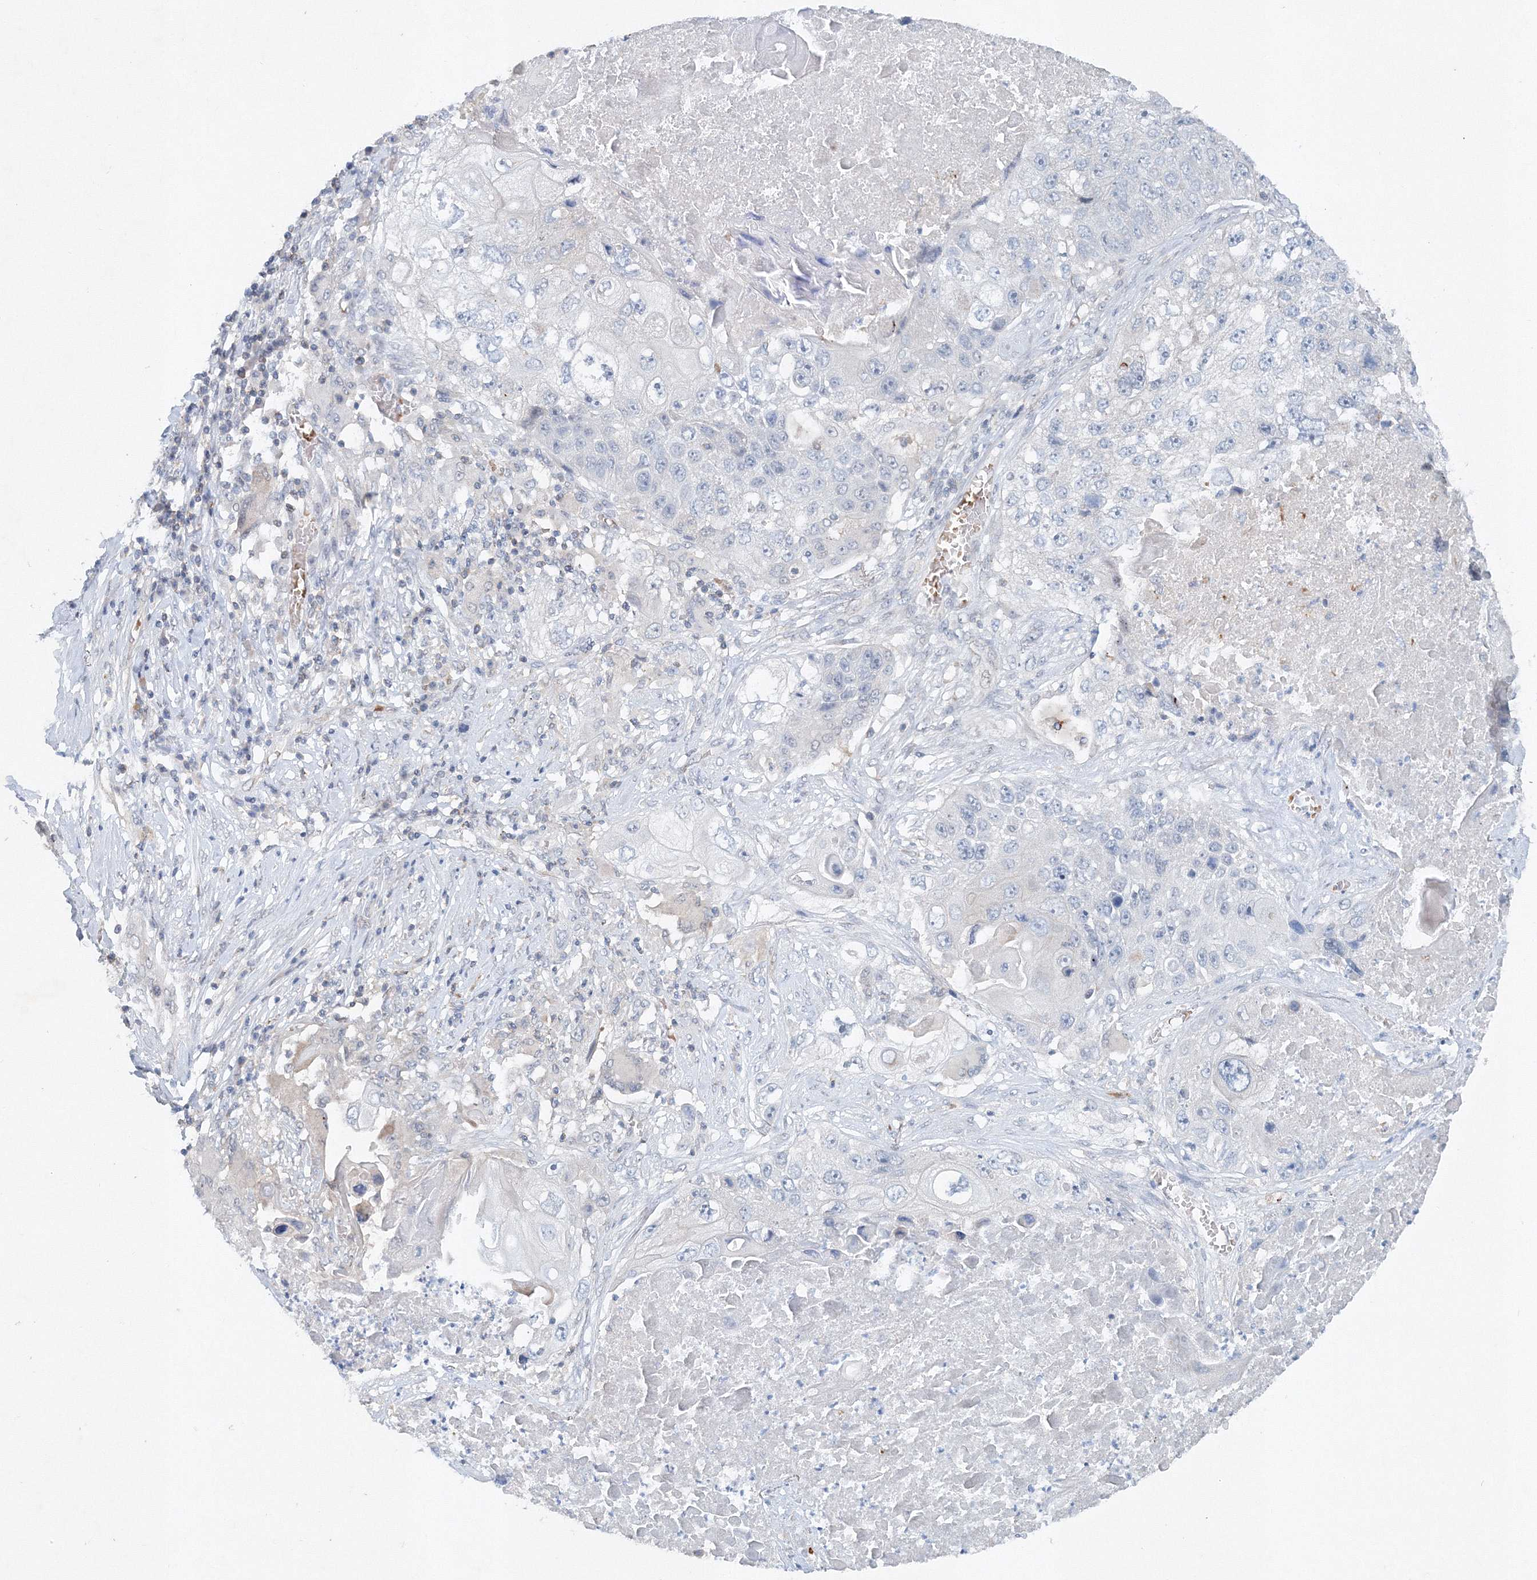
{"staining": {"intensity": "negative", "quantity": "none", "location": "none"}, "tissue": "lung cancer", "cell_type": "Tumor cells", "image_type": "cancer", "snomed": [{"axis": "morphology", "description": "Squamous cell carcinoma, NOS"}, {"axis": "topography", "description": "Lung"}], "caption": "IHC micrograph of human squamous cell carcinoma (lung) stained for a protein (brown), which shows no staining in tumor cells. (Stains: DAB (3,3'-diaminobenzidine) immunohistochemistry with hematoxylin counter stain, Microscopy: brightfield microscopy at high magnification).", "gene": "SH3BP5", "patient": {"sex": "male", "age": 61}}